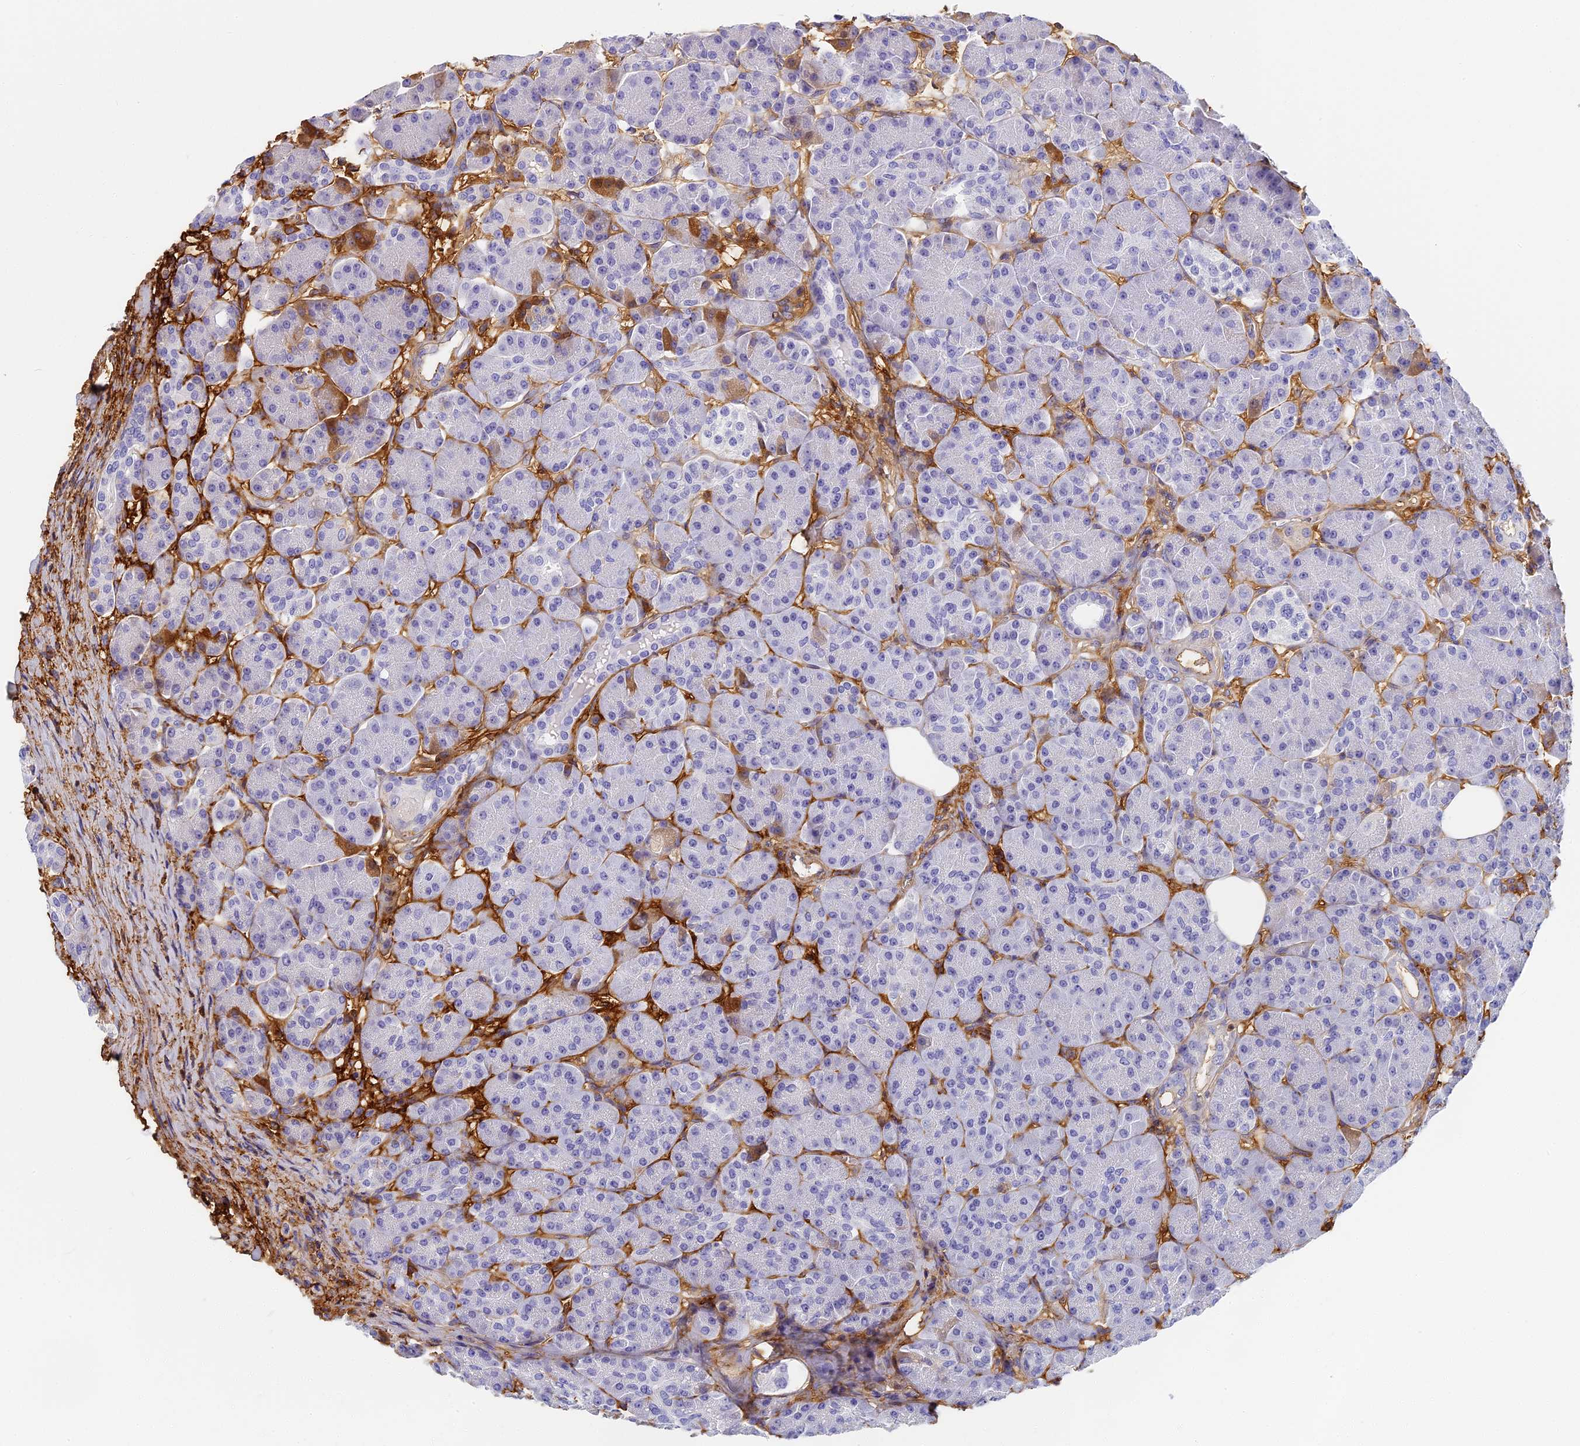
{"staining": {"intensity": "negative", "quantity": "none", "location": "none"}, "tissue": "pancreas", "cell_type": "Exocrine glandular cells", "image_type": "normal", "snomed": [{"axis": "morphology", "description": "Normal tissue, NOS"}, {"axis": "topography", "description": "Pancreas"}], "caption": "Pancreas was stained to show a protein in brown. There is no significant staining in exocrine glandular cells. The staining is performed using DAB (3,3'-diaminobenzidine) brown chromogen with nuclei counter-stained in using hematoxylin.", "gene": "ITIH1", "patient": {"sex": "male", "age": 63}}